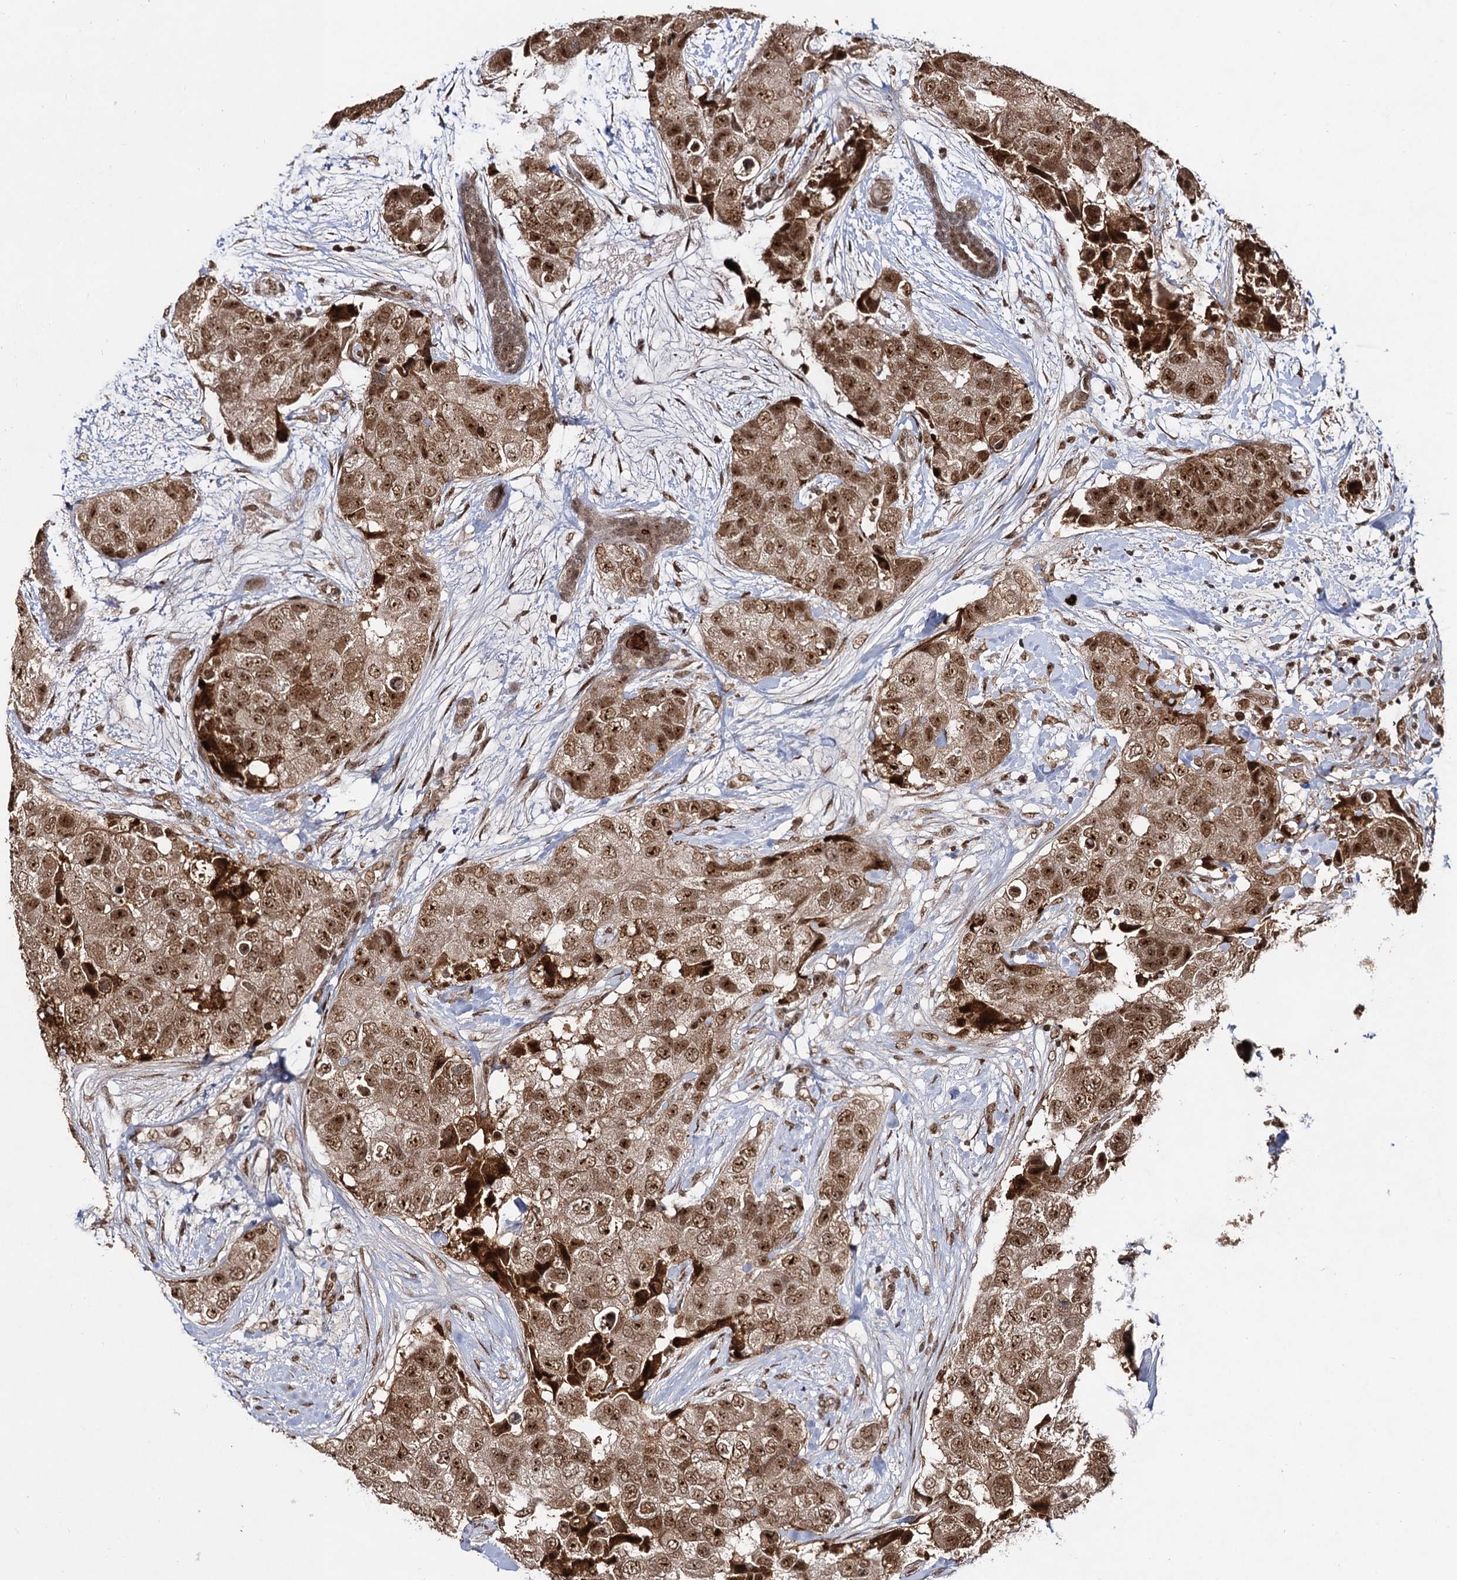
{"staining": {"intensity": "moderate", "quantity": ">75%", "location": "cytoplasmic/membranous,nuclear"}, "tissue": "breast cancer", "cell_type": "Tumor cells", "image_type": "cancer", "snomed": [{"axis": "morphology", "description": "Duct carcinoma"}, {"axis": "topography", "description": "Breast"}], "caption": "Protein analysis of infiltrating ductal carcinoma (breast) tissue exhibits moderate cytoplasmic/membranous and nuclear staining in approximately >75% of tumor cells. The staining was performed using DAB to visualize the protein expression in brown, while the nuclei were stained in blue with hematoxylin (Magnification: 20x).", "gene": "SFSWAP", "patient": {"sex": "female", "age": 62}}